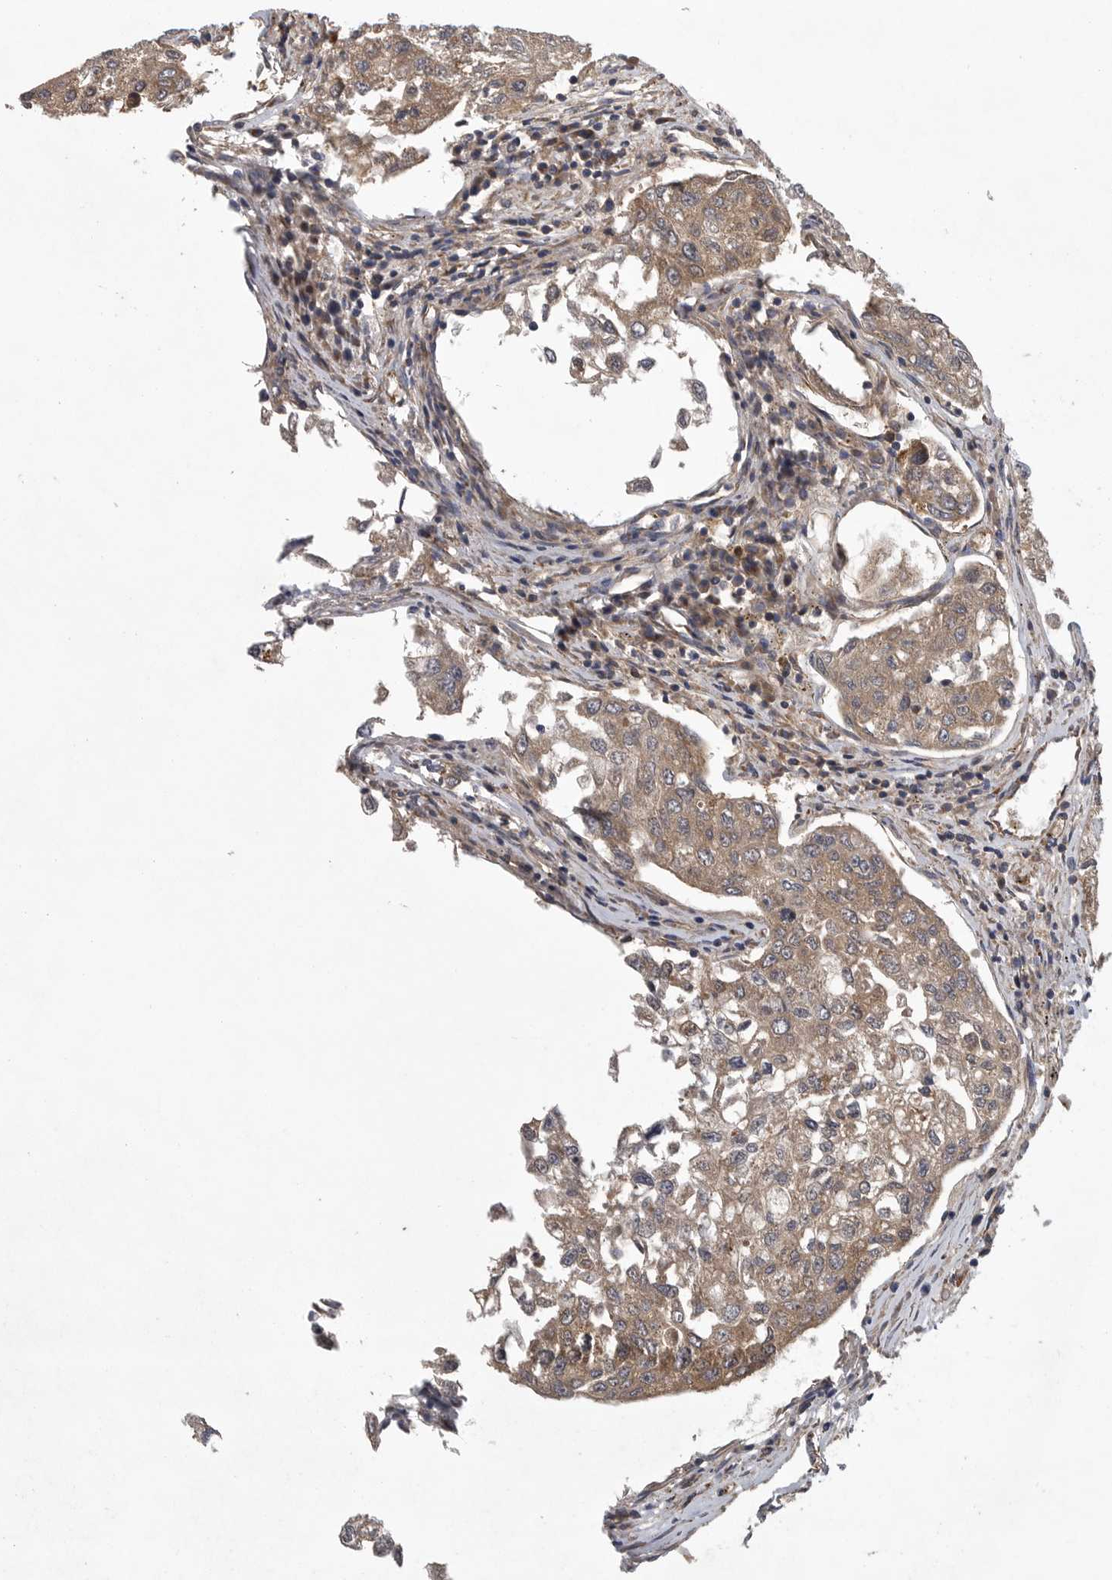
{"staining": {"intensity": "weak", "quantity": ">75%", "location": "cytoplasmic/membranous"}, "tissue": "urothelial cancer", "cell_type": "Tumor cells", "image_type": "cancer", "snomed": [{"axis": "morphology", "description": "Urothelial carcinoma, High grade"}, {"axis": "topography", "description": "Lymph node"}, {"axis": "topography", "description": "Urinary bladder"}], "caption": "Urothelial cancer tissue displays weak cytoplasmic/membranous expression in approximately >75% of tumor cells, visualized by immunohistochemistry.", "gene": "OXR1", "patient": {"sex": "male", "age": 51}}